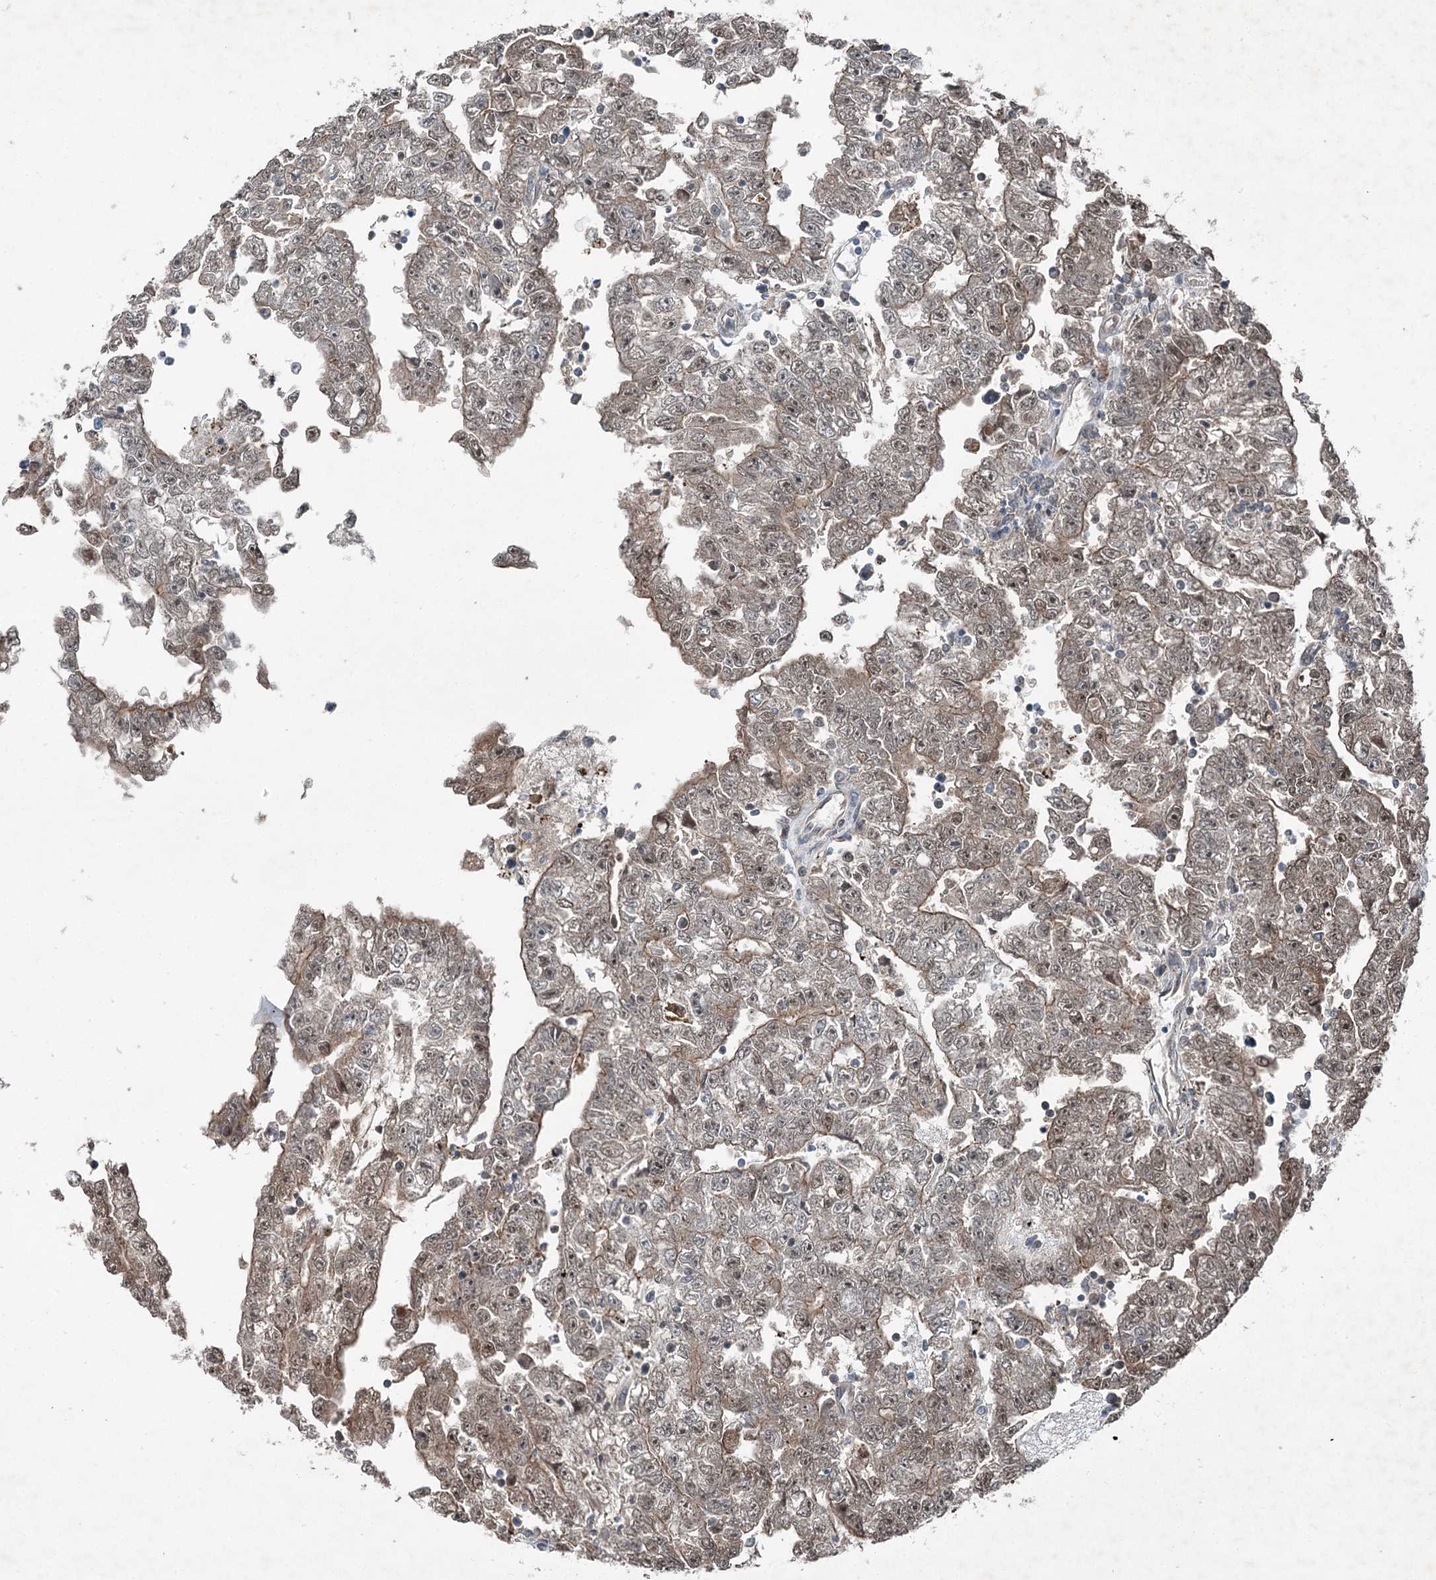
{"staining": {"intensity": "moderate", "quantity": ">75%", "location": "cytoplasmic/membranous,nuclear"}, "tissue": "testis cancer", "cell_type": "Tumor cells", "image_type": "cancer", "snomed": [{"axis": "morphology", "description": "Carcinoma, Embryonal, NOS"}, {"axis": "topography", "description": "Testis"}], "caption": "DAB immunohistochemical staining of human testis embryonal carcinoma shows moderate cytoplasmic/membranous and nuclear protein positivity in about >75% of tumor cells. Immunohistochemistry stains the protein of interest in brown and the nuclei are stained blue.", "gene": "CHCHD5", "patient": {"sex": "male", "age": 25}}